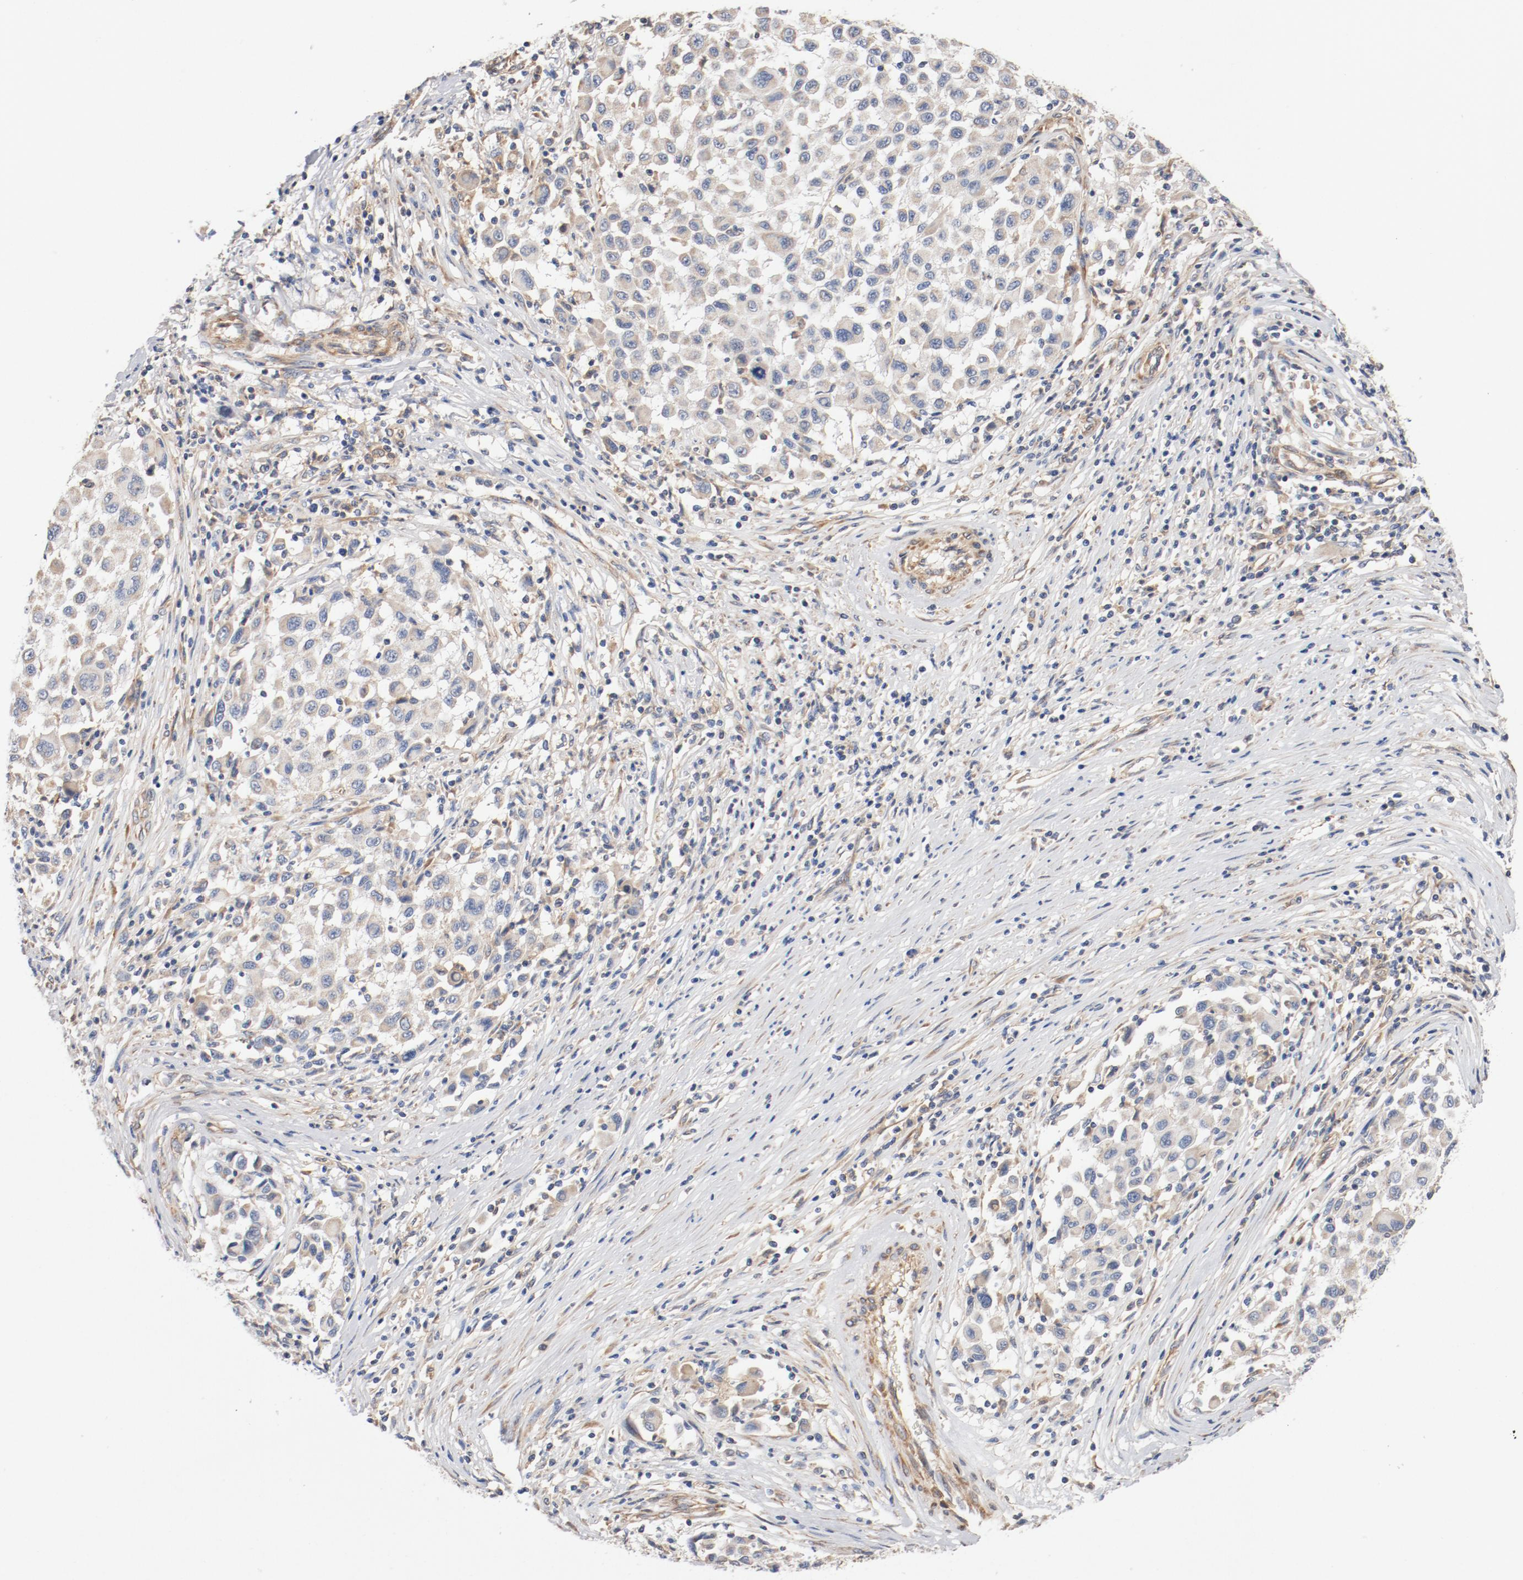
{"staining": {"intensity": "weak", "quantity": "25%-75%", "location": "cytoplasmic/membranous"}, "tissue": "melanoma", "cell_type": "Tumor cells", "image_type": "cancer", "snomed": [{"axis": "morphology", "description": "Malignant melanoma, Metastatic site"}, {"axis": "topography", "description": "Lymph node"}], "caption": "Immunohistochemistry (IHC) image of neoplastic tissue: melanoma stained using immunohistochemistry shows low levels of weak protein expression localized specifically in the cytoplasmic/membranous of tumor cells, appearing as a cytoplasmic/membranous brown color.", "gene": "ILK", "patient": {"sex": "male", "age": 61}}